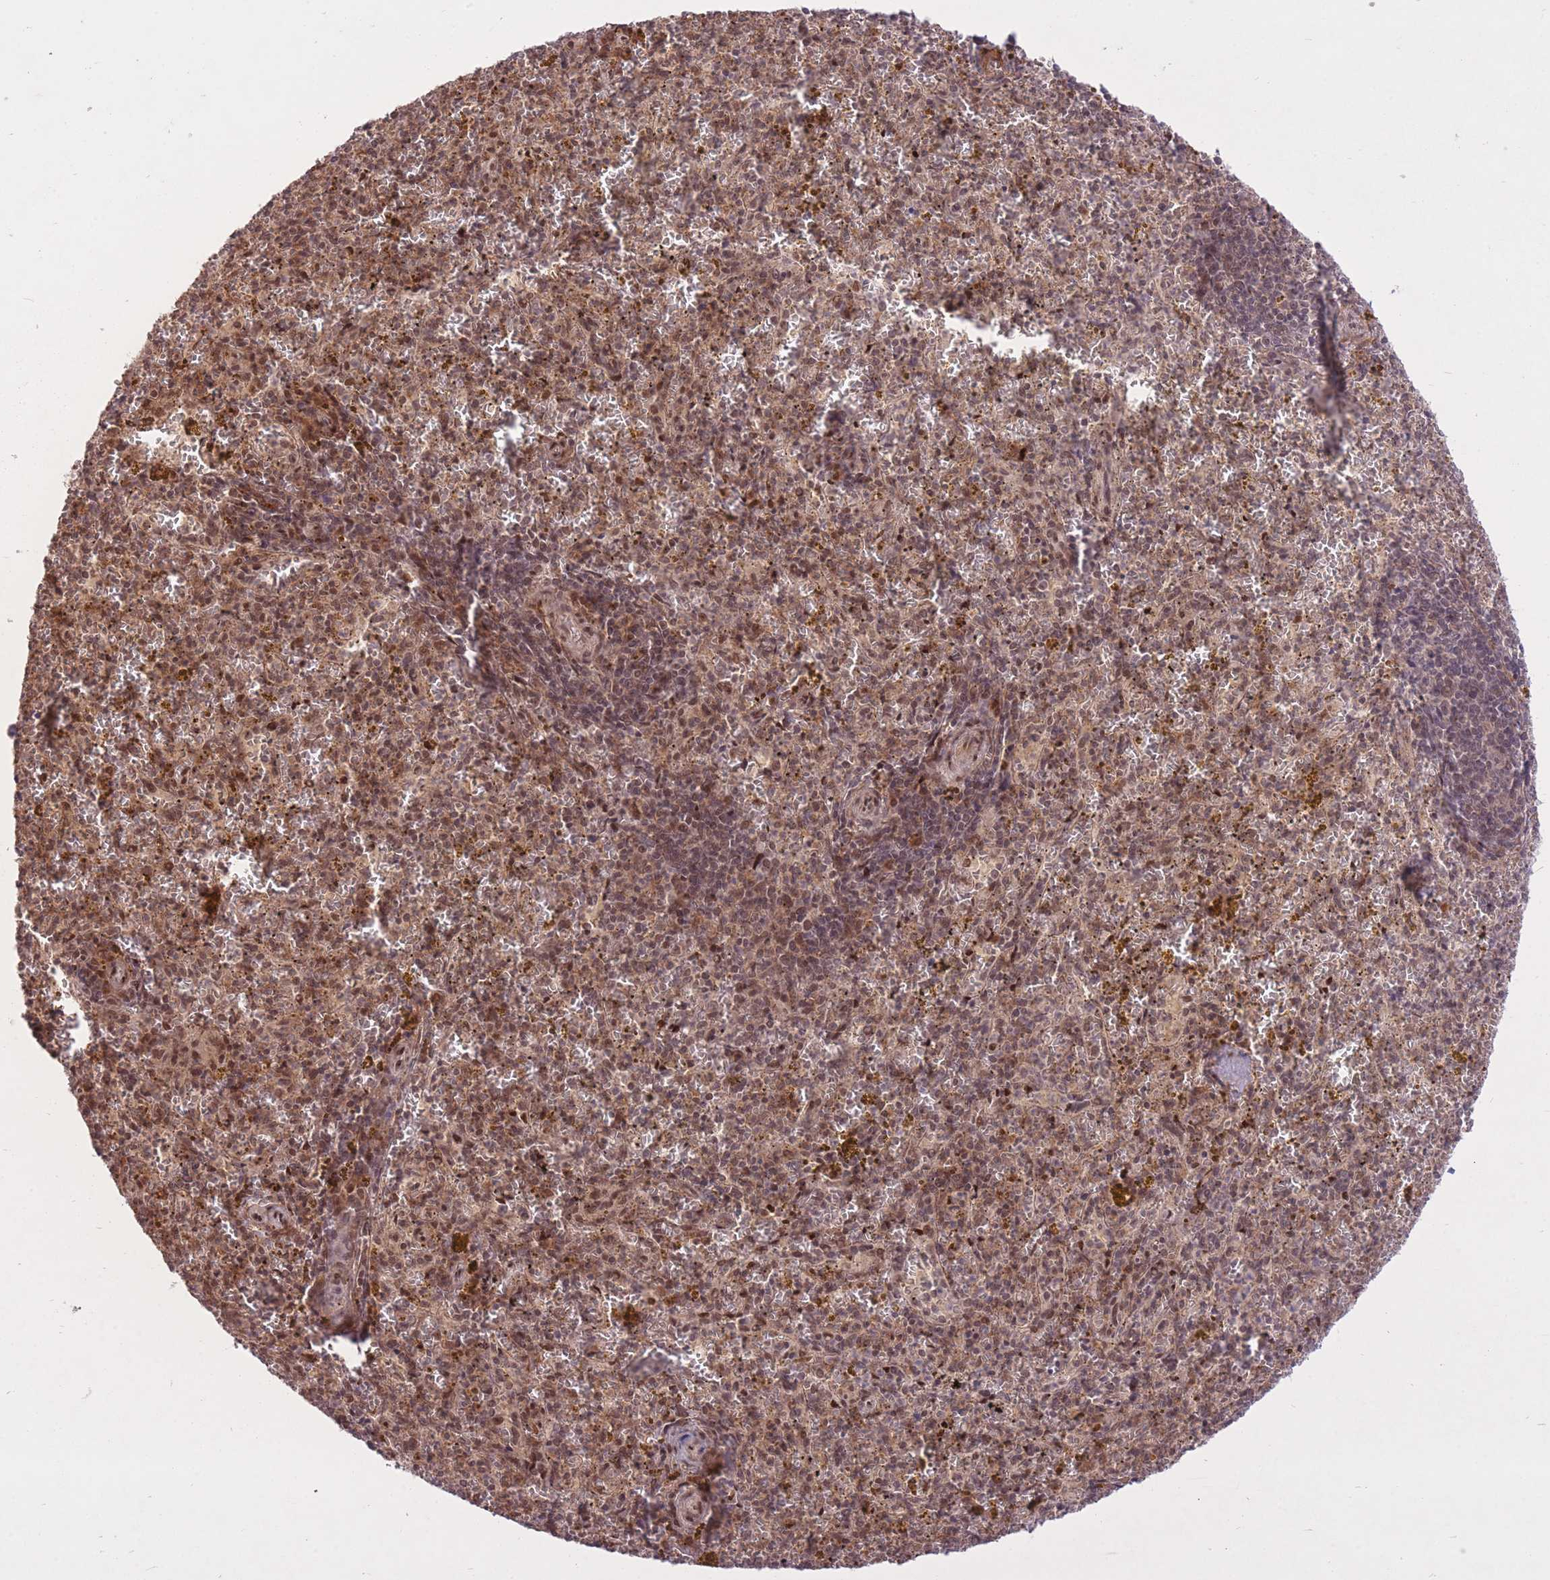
{"staining": {"intensity": "moderate", "quantity": "25%-75%", "location": "nuclear"}, "tissue": "spleen", "cell_type": "Cells in red pulp", "image_type": "normal", "snomed": [{"axis": "morphology", "description": "Normal tissue, NOS"}, {"axis": "topography", "description": "Spleen"}], "caption": "A medium amount of moderate nuclear expression is seen in about 25%-75% of cells in red pulp in normal spleen.", "gene": "ZNF391", "patient": {"sex": "male", "age": 57}}